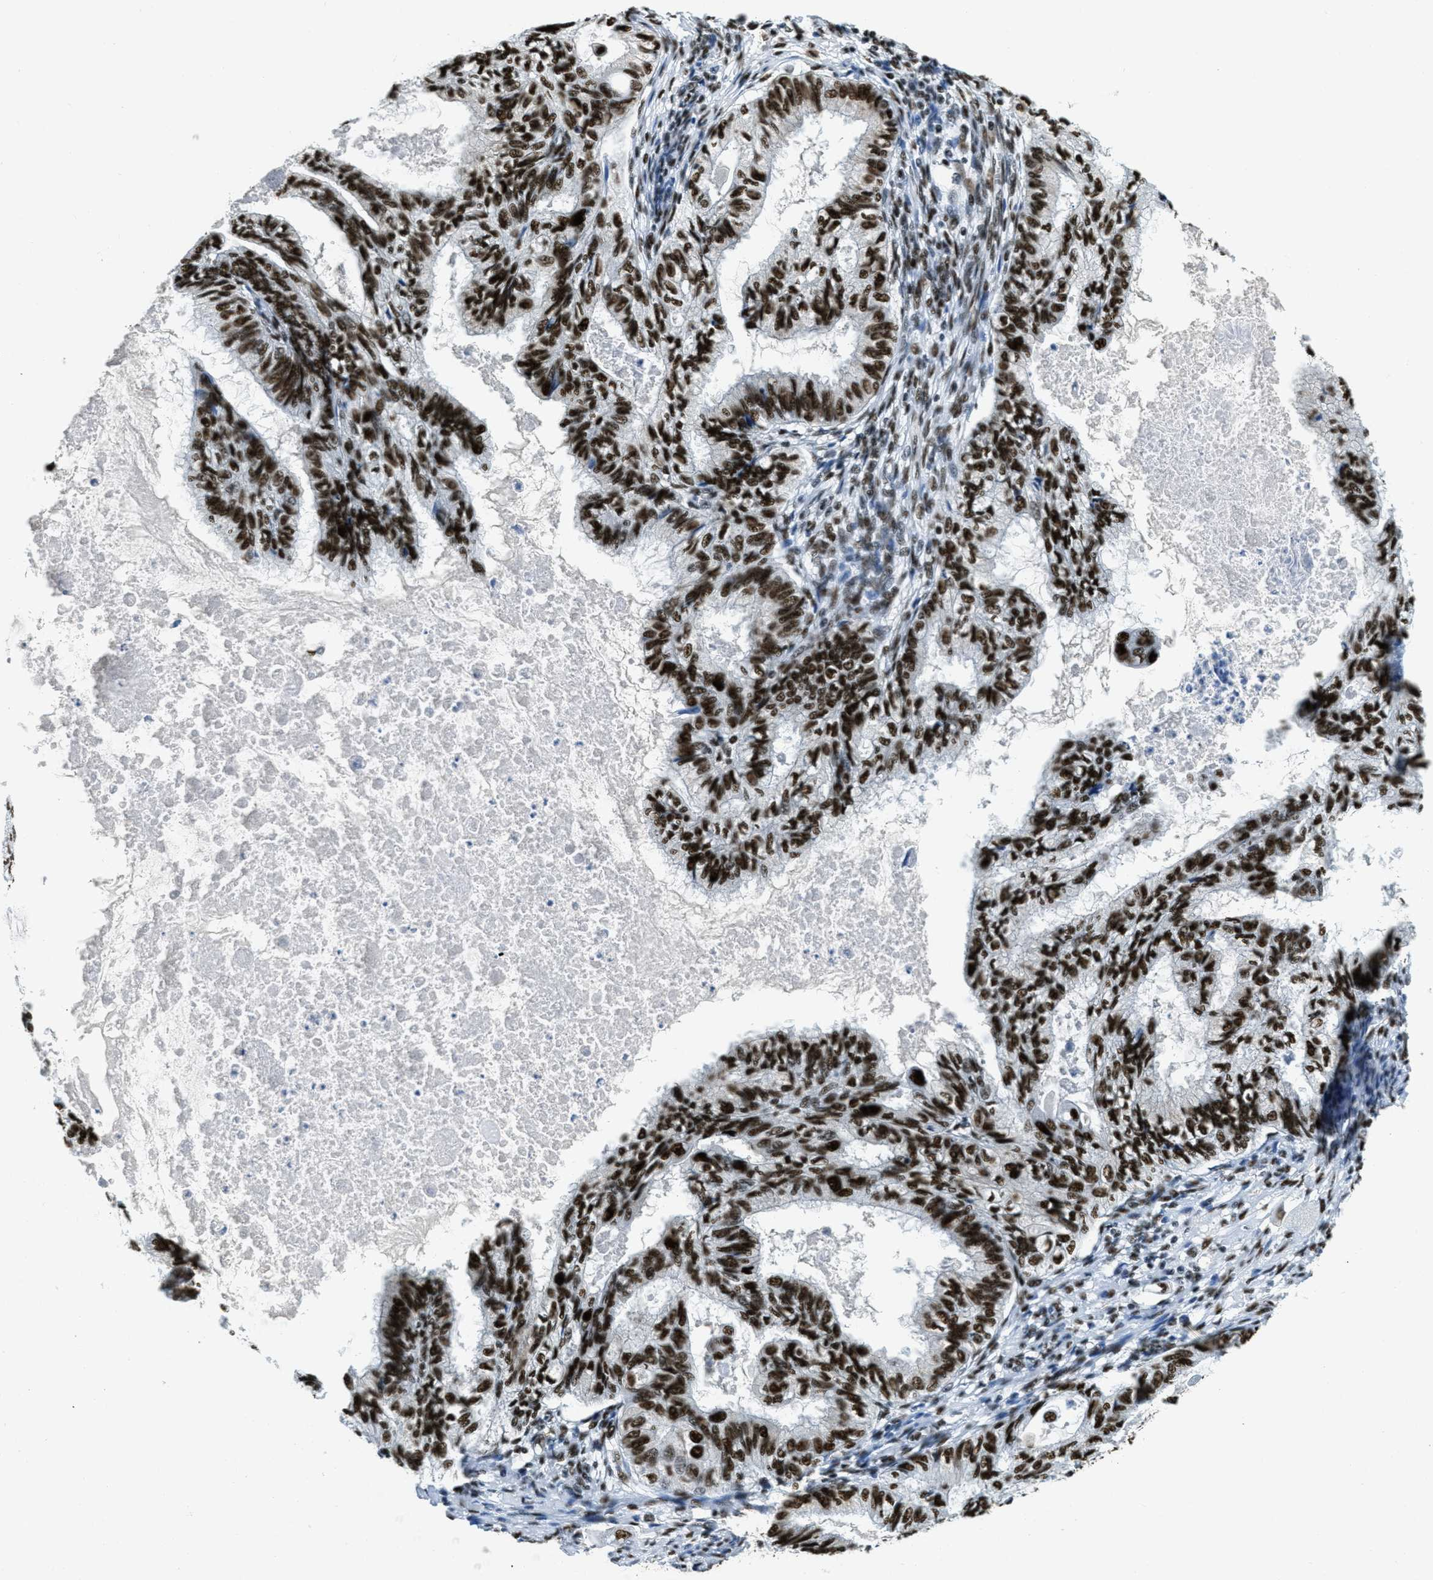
{"staining": {"intensity": "strong", "quantity": ">75%", "location": "nuclear"}, "tissue": "cervical cancer", "cell_type": "Tumor cells", "image_type": "cancer", "snomed": [{"axis": "morphology", "description": "Normal tissue, NOS"}, {"axis": "morphology", "description": "Adenocarcinoma, NOS"}, {"axis": "topography", "description": "Cervix"}, {"axis": "topography", "description": "Endometrium"}], "caption": "DAB (3,3'-diaminobenzidine) immunohistochemical staining of human adenocarcinoma (cervical) demonstrates strong nuclear protein positivity in about >75% of tumor cells.", "gene": "SSB", "patient": {"sex": "female", "age": 86}}